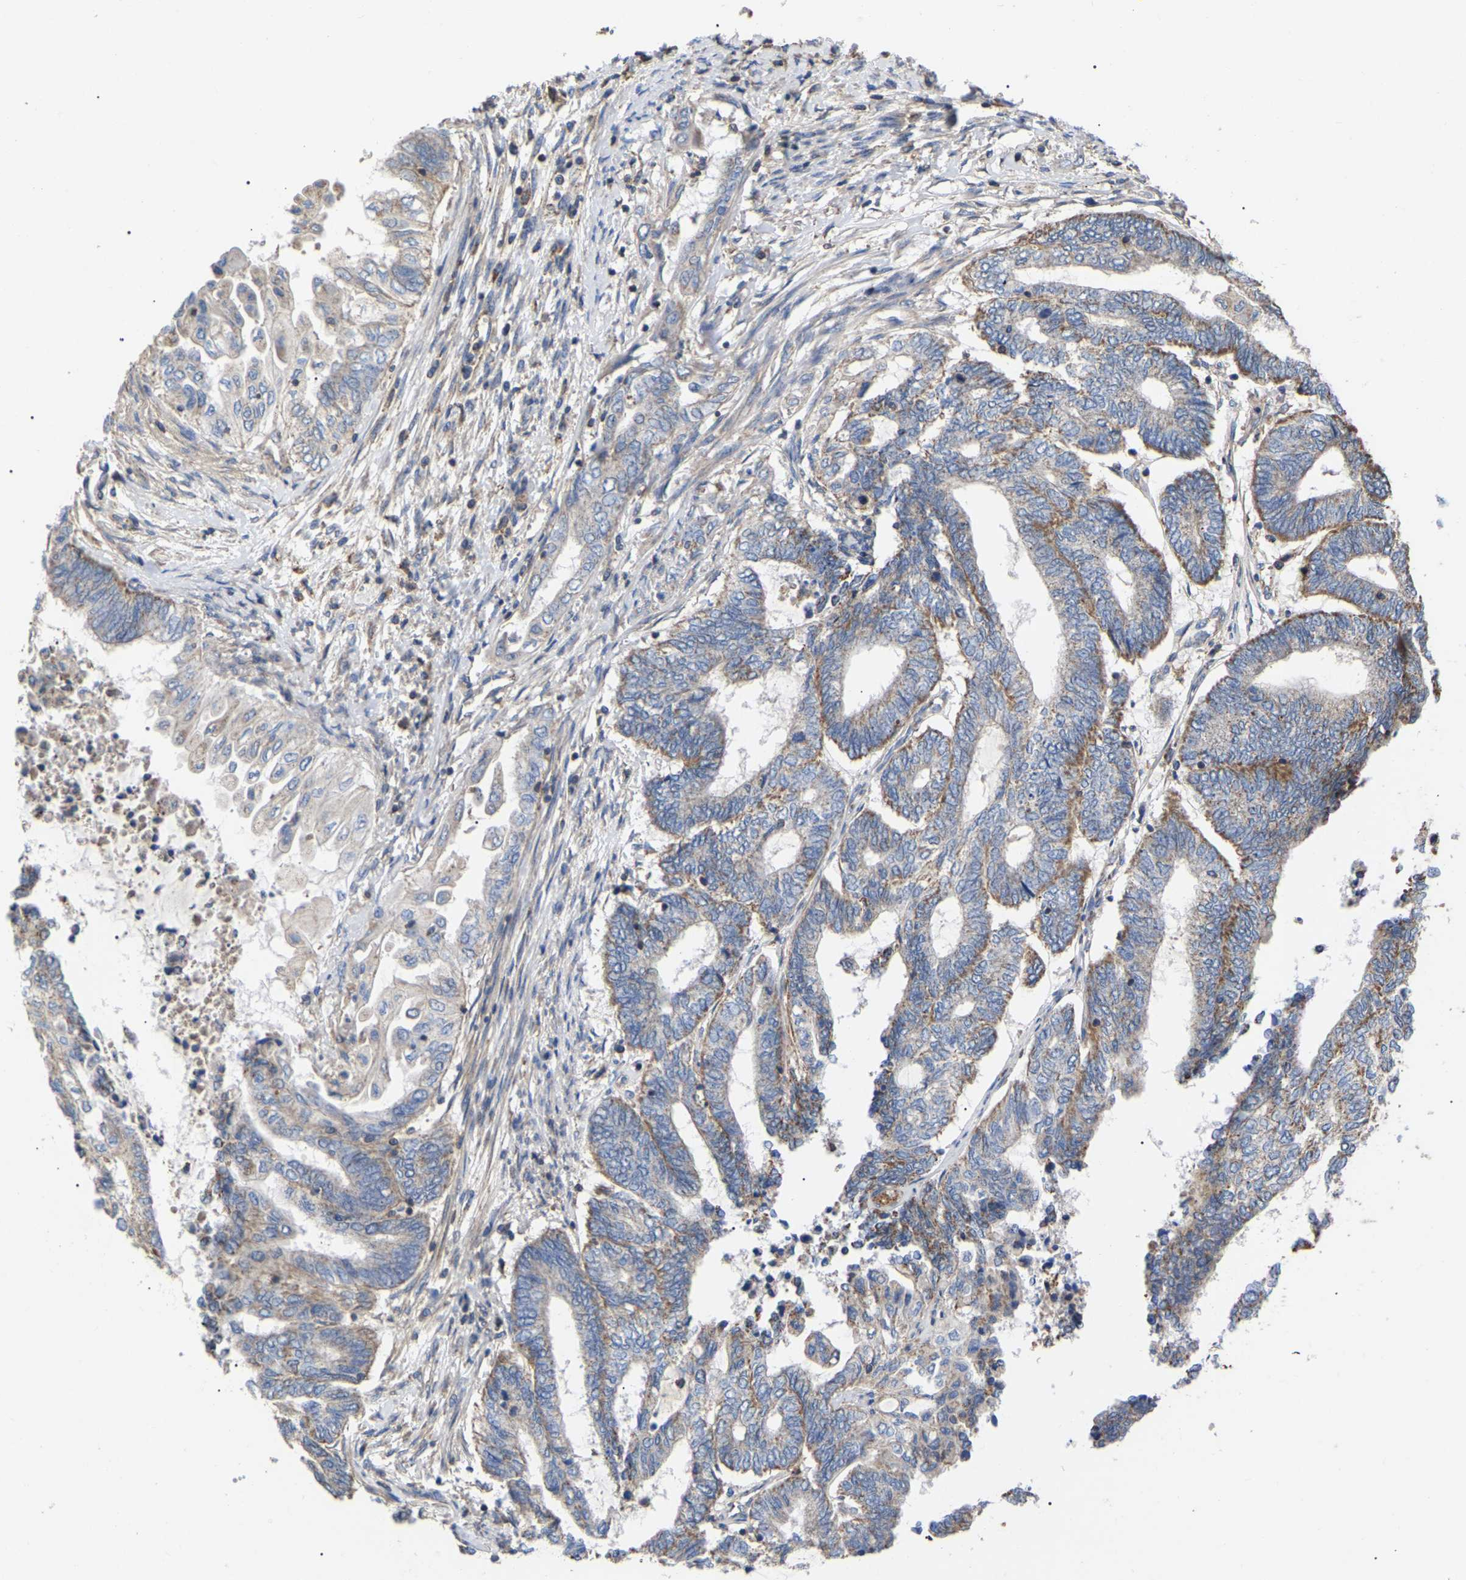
{"staining": {"intensity": "weak", "quantity": ">75%", "location": "cytoplasmic/membranous"}, "tissue": "endometrial cancer", "cell_type": "Tumor cells", "image_type": "cancer", "snomed": [{"axis": "morphology", "description": "Adenocarcinoma, NOS"}, {"axis": "topography", "description": "Uterus"}, {"axis": "topography", "description": "Endometrium"}], "caption": "An image of human endometrial cancer stained for a protein shows weak cytoplasmic/membranous brown staining in tumor cells. (IHC, brightfield microscopy, high magnification).", "gene": "FAM171A2", "patient": {"sex": "female", "age": 70}}